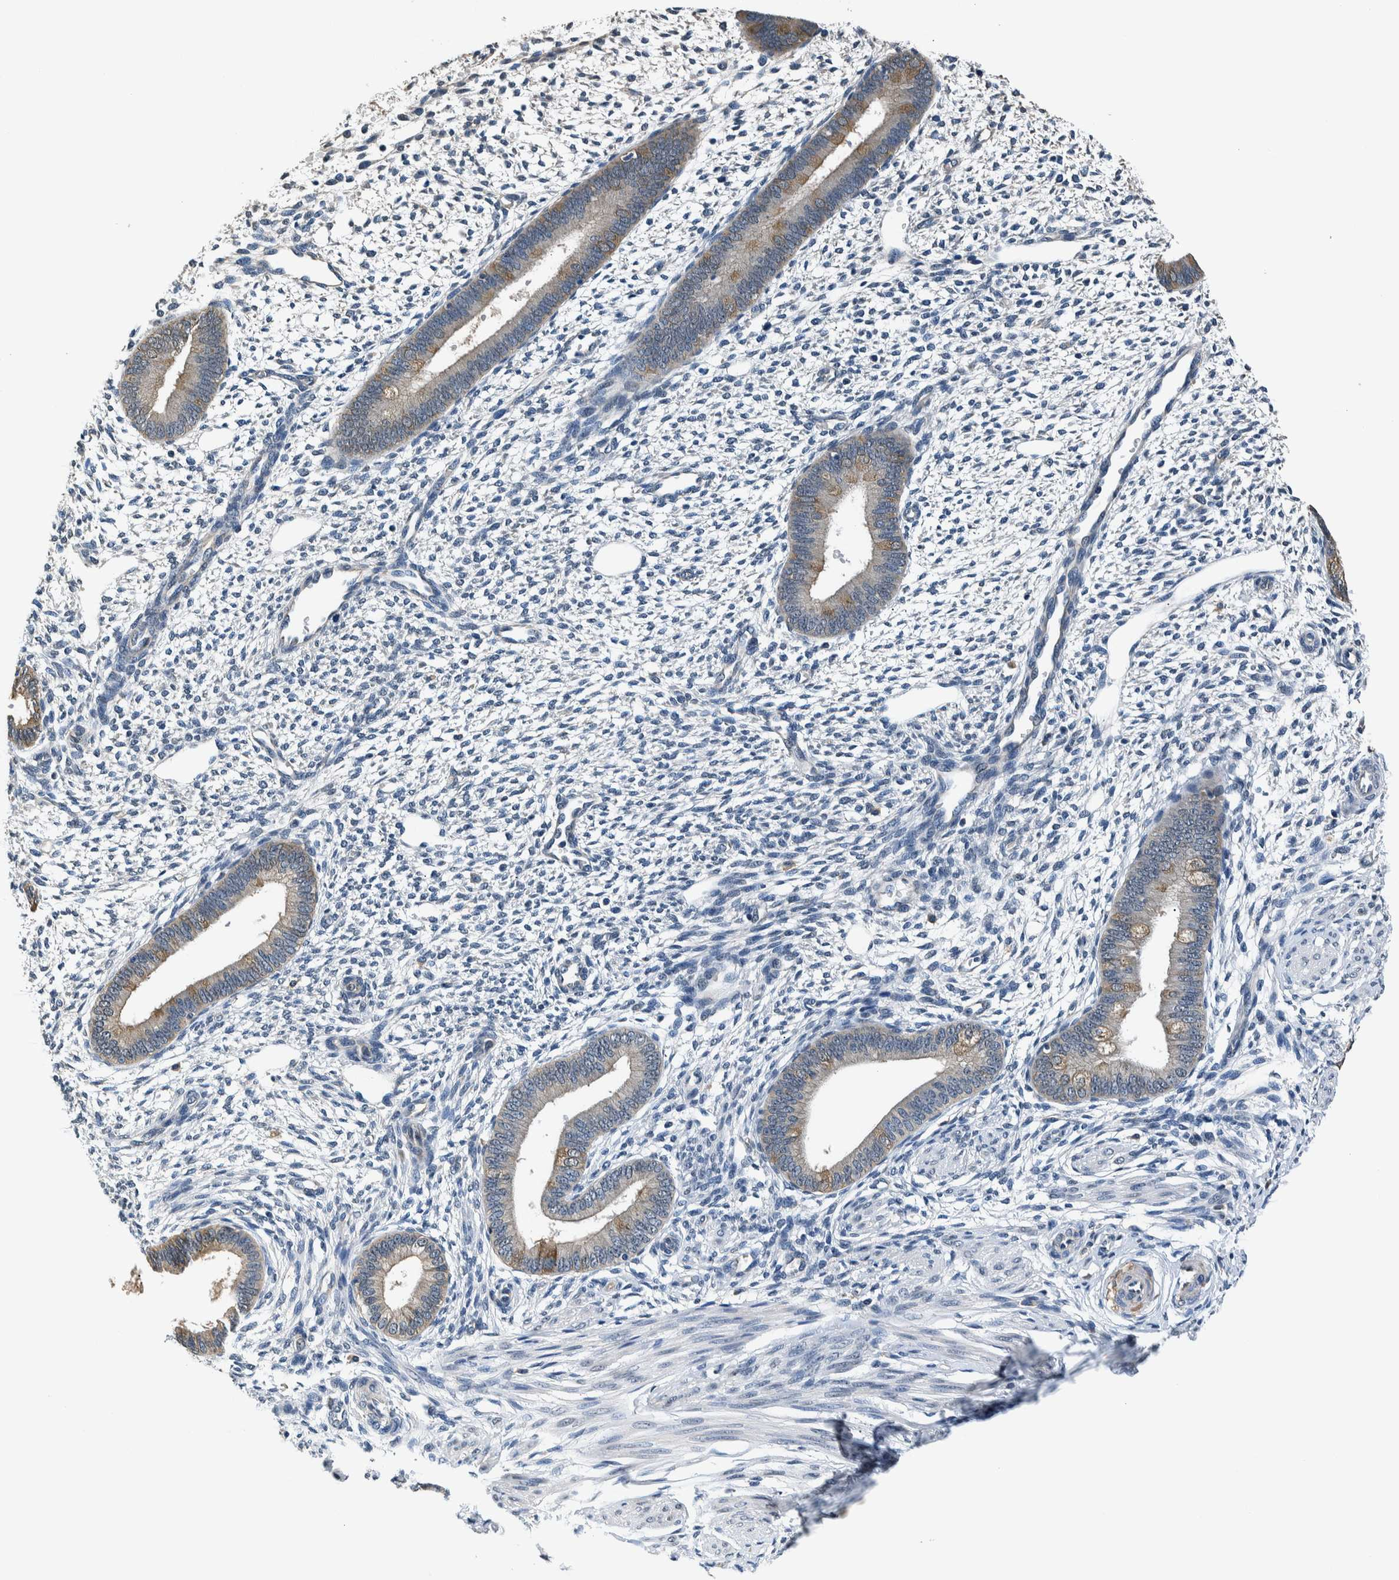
{"staining": {"intensity": "negative", "quantity": "none", "location": "none"}, "tissue": "endometrium", "cell_type": "Cells in endometrial stroma", "image_type": "normal", "snomed": [{"axis": "morphology", "description": "Normal tissue, NOS"}, {"axis": "topography", "description": "Endometrium"}], "caption": "Immunohistochemistry (IHC) micrograph of unremarkable endometrium: human endometrium stained with DAB (3,3'-diaminobenzidine) demonstrates no significant protein expression in cells in endometrial stroma.", "gene": "NIBAN2", "patient": {"sex": "female", "age": 46}}